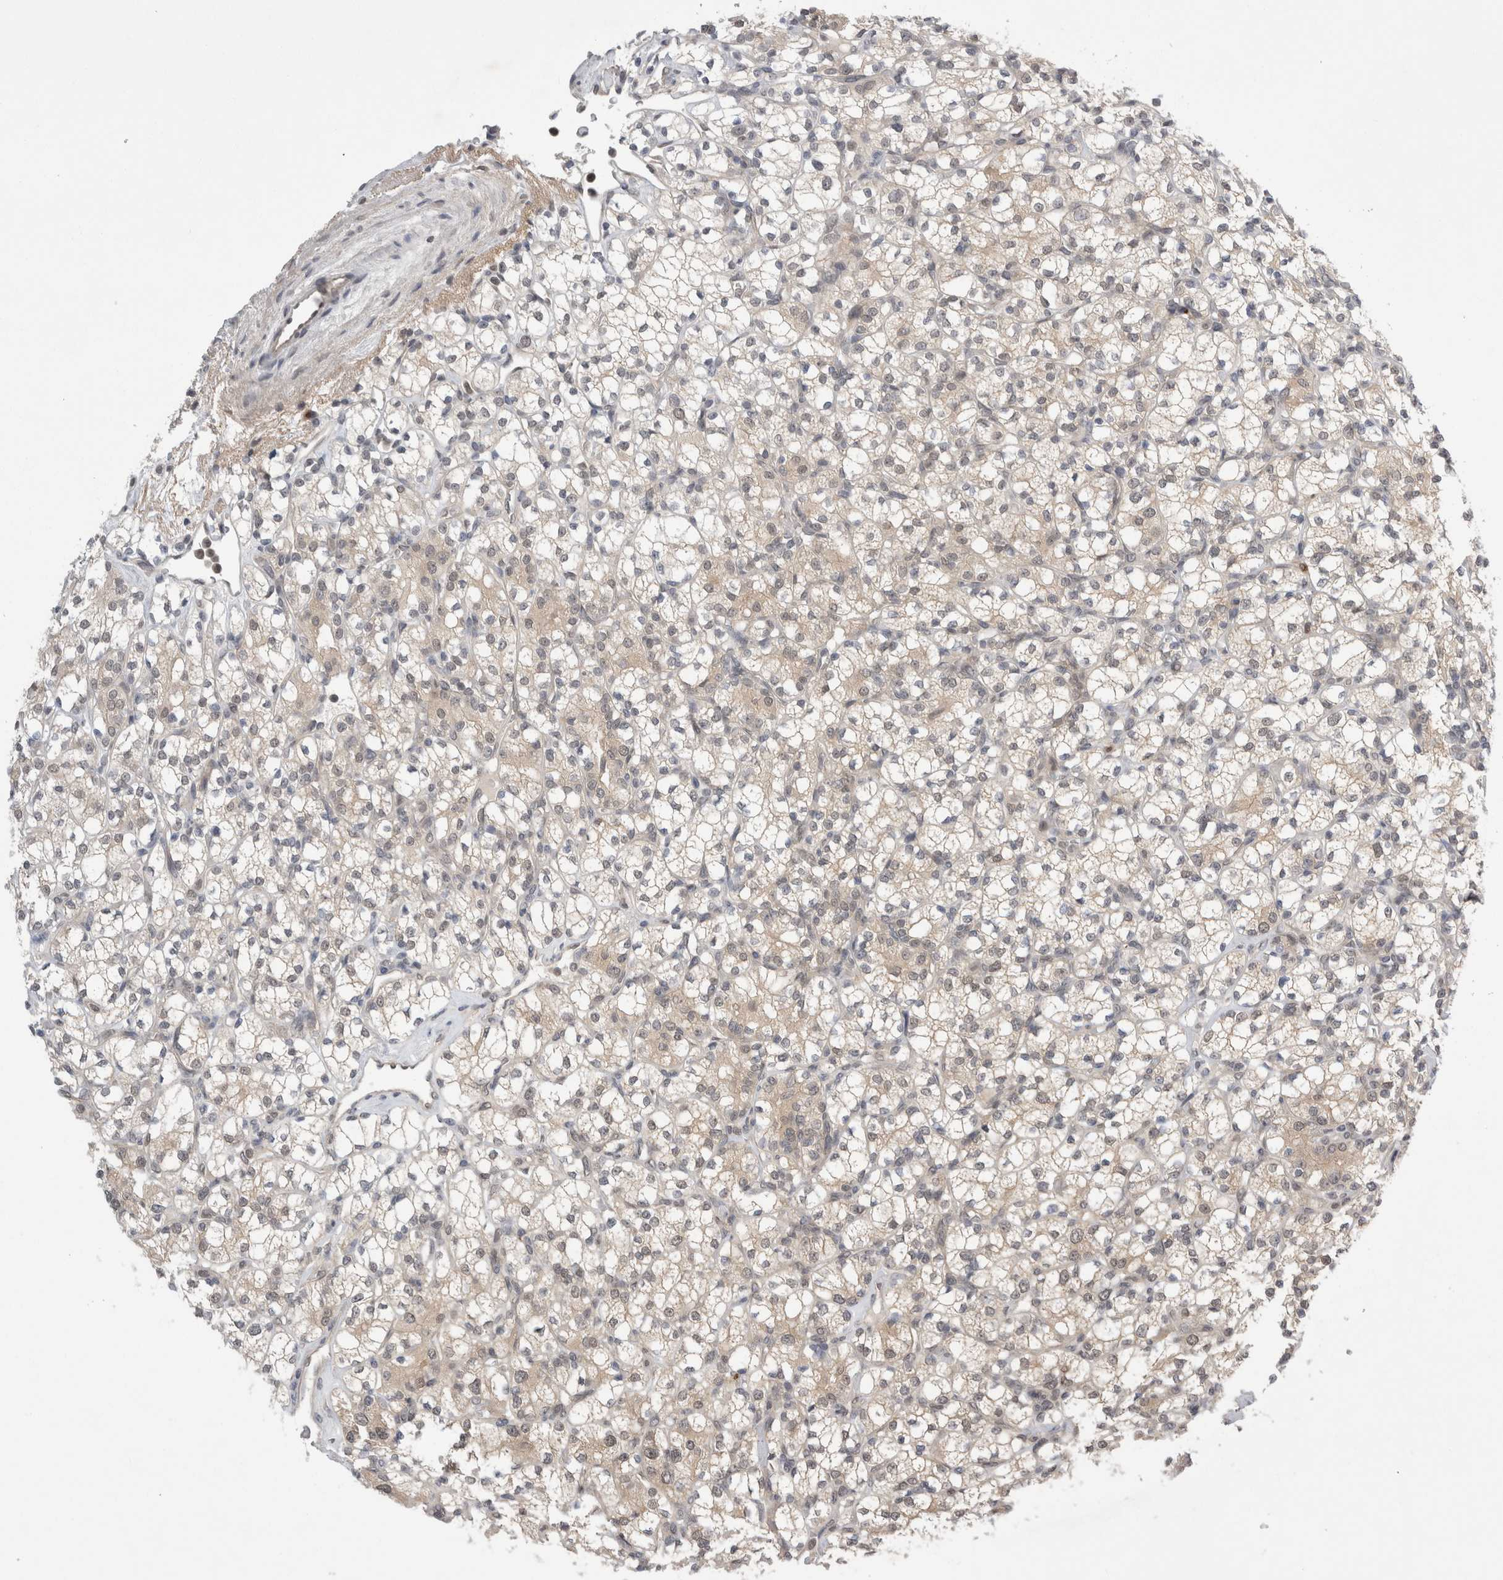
{"staining": {"intensity": "weak", "quantity": "<25%", "location": "cytoplasmic/membranous"}, "tissue": "renal cancer", "cell_type": "Tumor cells", "image_type": "cancer", "snomed": [{"axis": "morphology", "description": "Adenocarcinoma, NOS"}, {"axis": "topography", "description": "Kidney"}], "caption": "Immunohistochemistry (IHC) photomicrograph of renal adenocarcinoma stained for a protein (brown), which demonstrates no positivity in tumor cells. The staining was performed using DAB (3,3'-diaminobenzidine) to visualize the protein expression in brown, while the nuclei were stained in blue with hematoxylin (Magnification: 20x).", "gene": "ZNF341", "patient": {"sex": "male", "age": 77}}